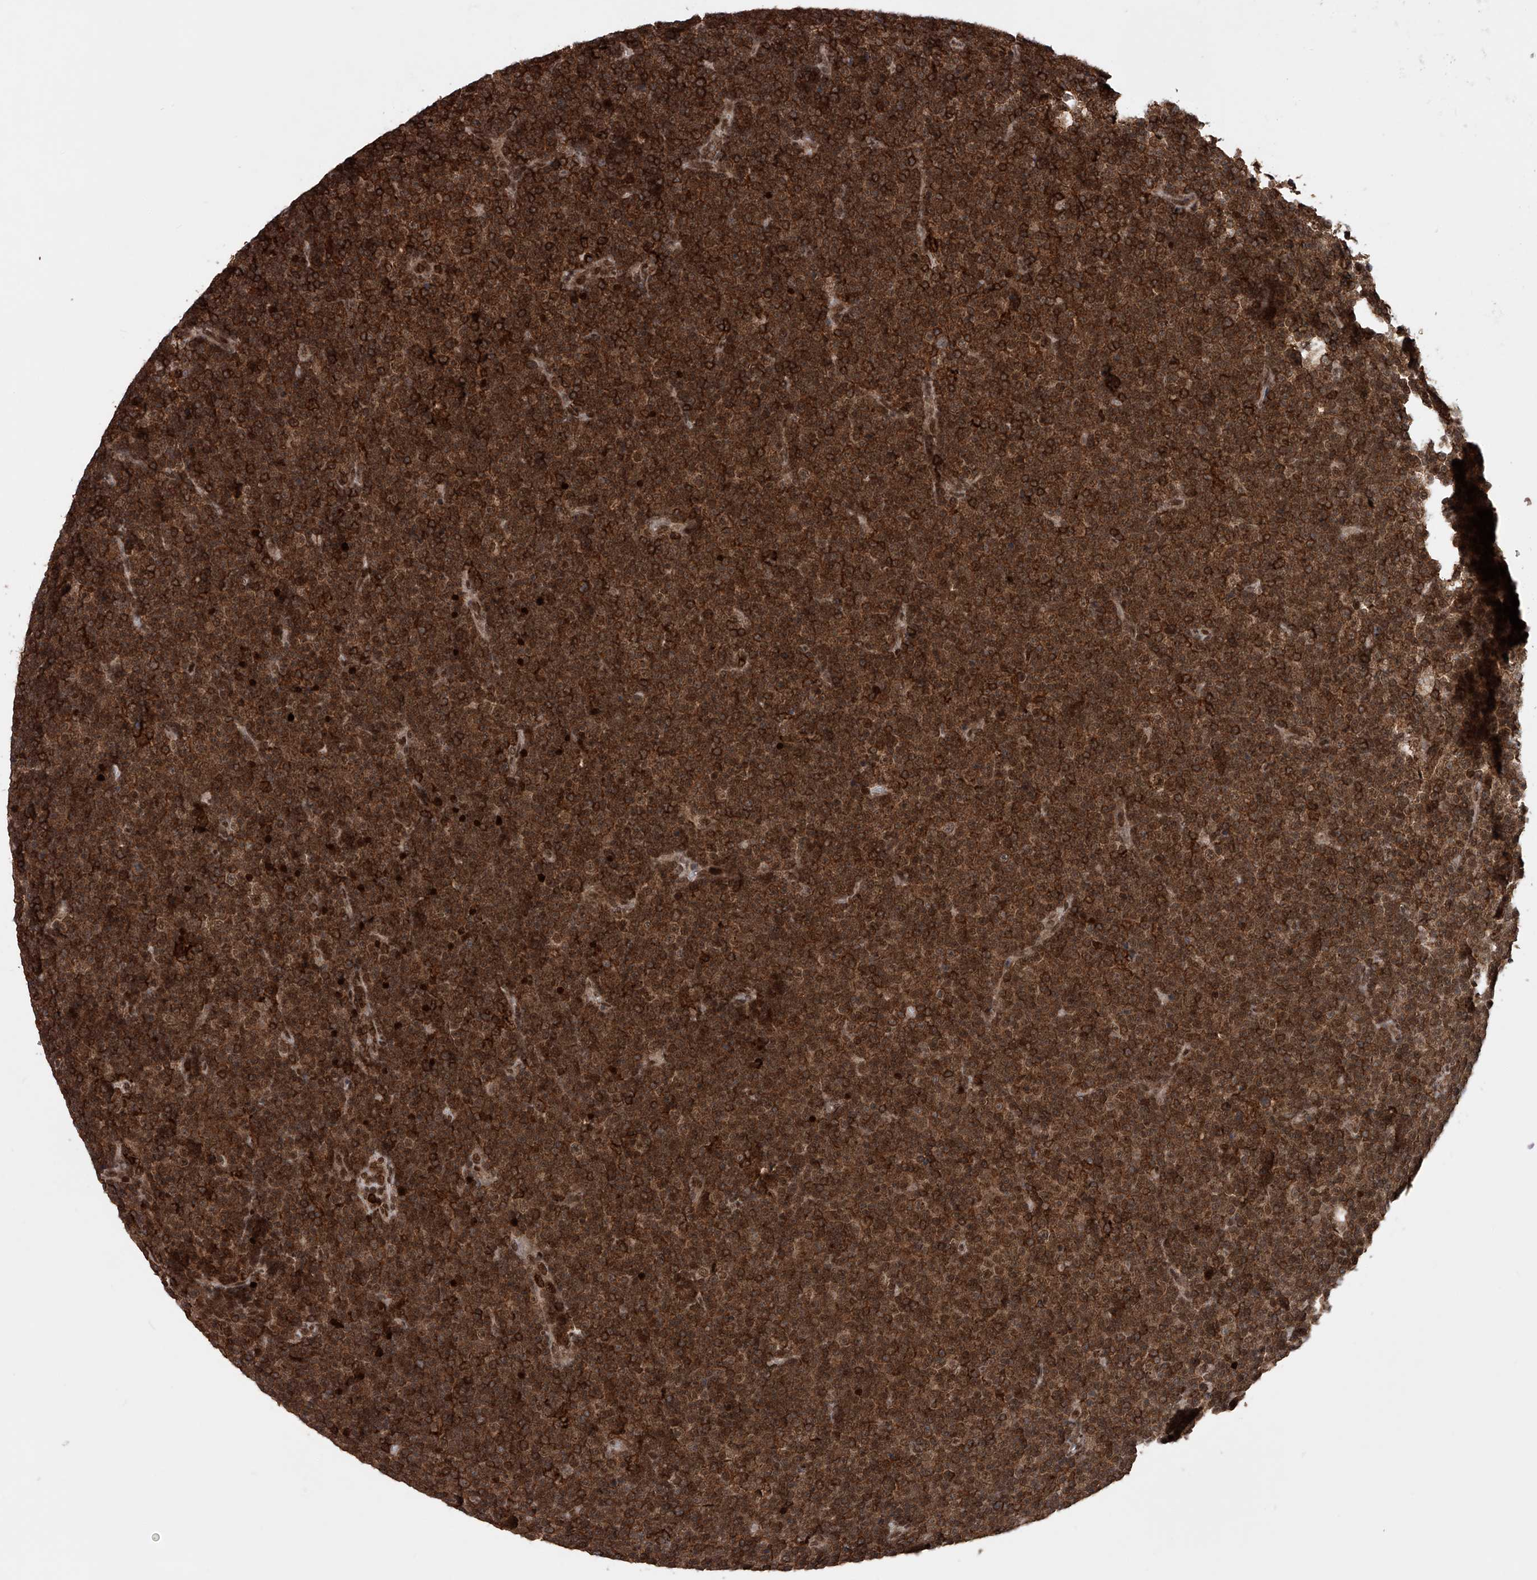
{"staining": {"intensity": "strong", "quantity": ">75%", "location": "cytoplasmic/membranous"}, "tissue": "lymphoma", "cell_type": "Tumor cells", "image_type": "cancer", "snomed": [{"axis": "morphology", "description": "Malignant lymphoma, non-Hodgkin's type, Low grade"}, {"axis": "topography", "description": "Lymph node"}], "caption": "This is a histology image of IHC staining of low-grade malignant lymphoma, non-Hodgkin's type, which shows strong expression in the cytoplasmic/membranous of tumor cells.", "gene": "ZNF280D", "patient": {"sex": "female", "age": 67}}